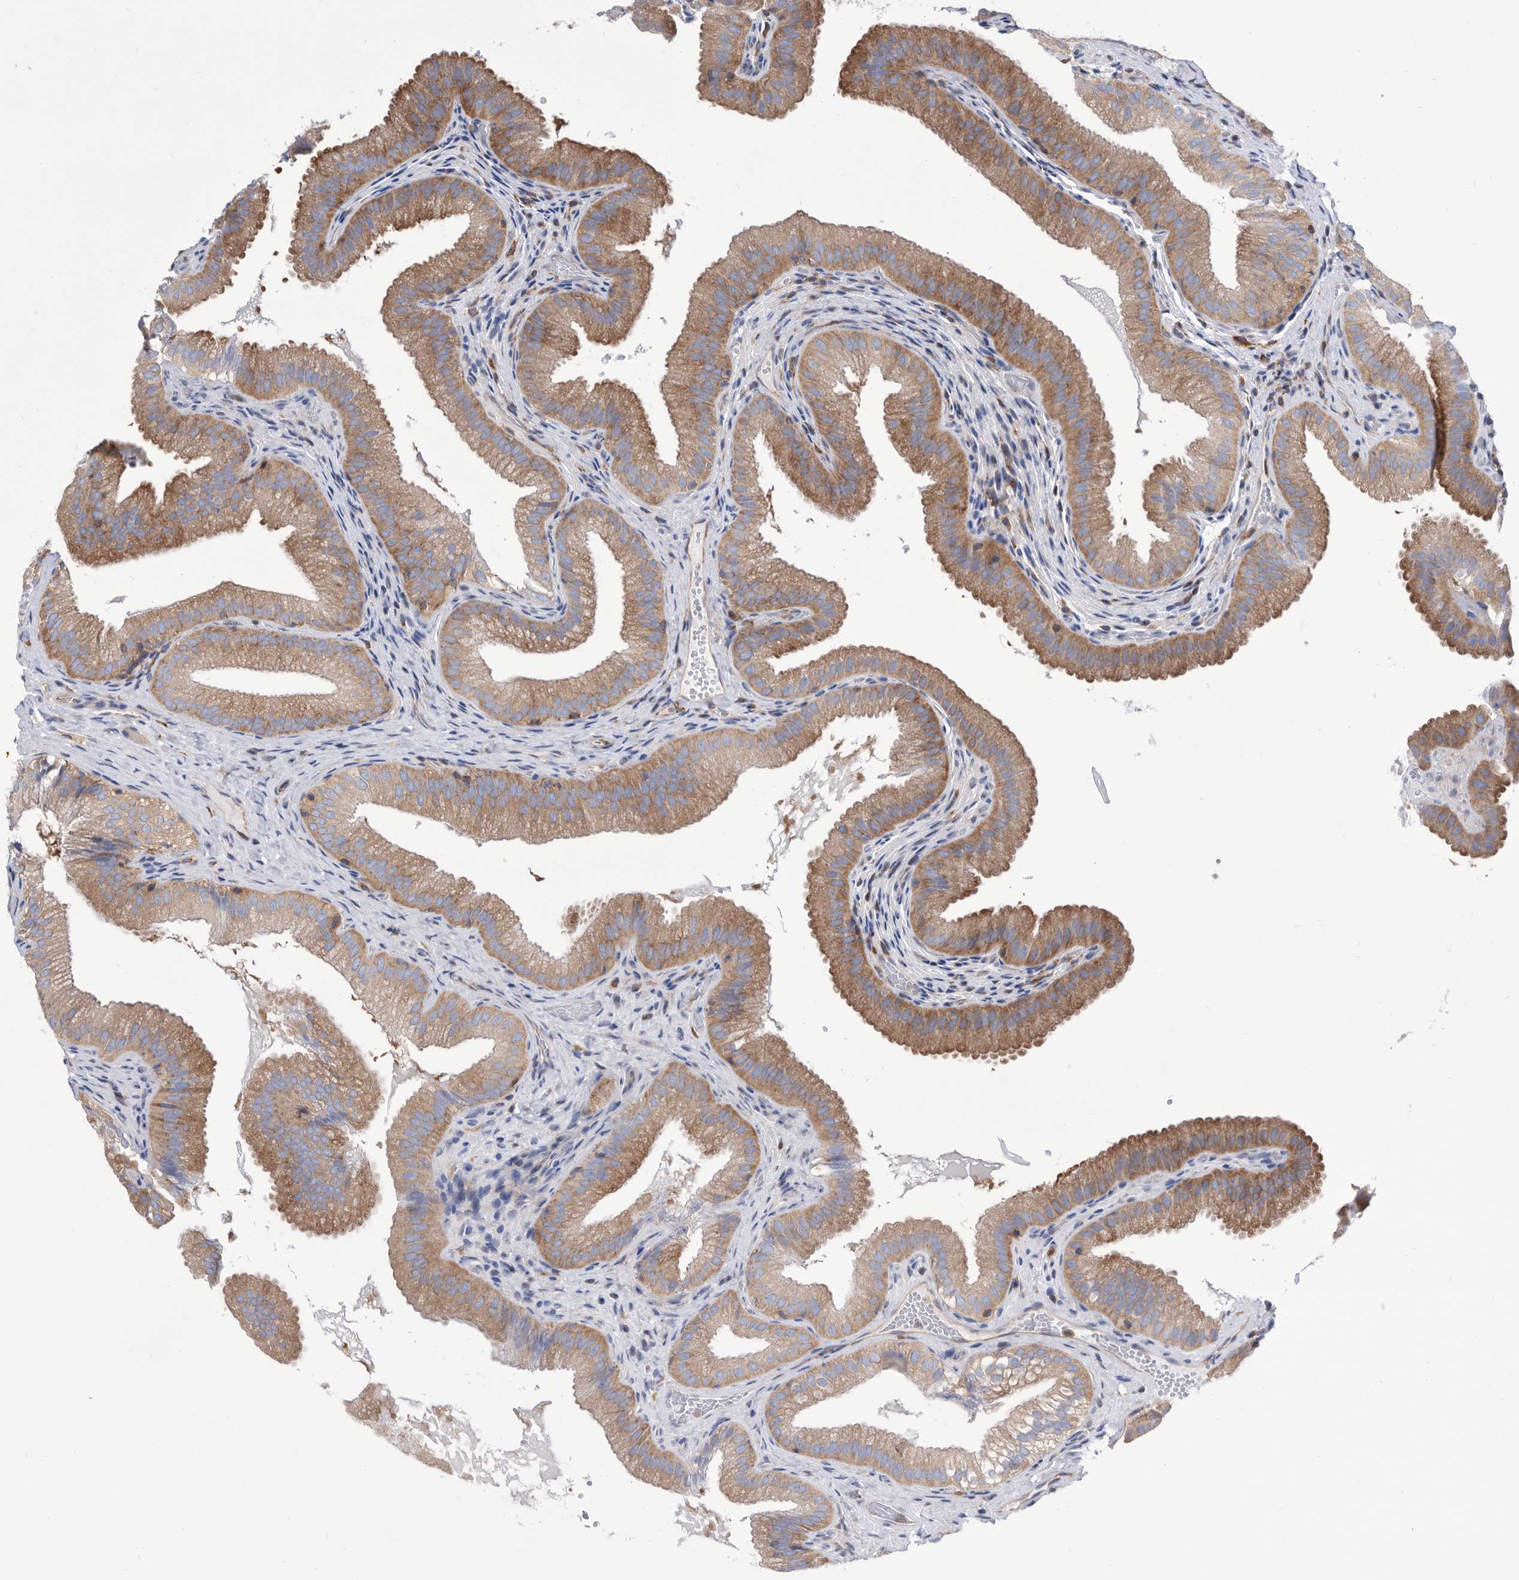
{"staining": {"intensity": "moderate", "quantity": ">75%", "location": "cytoplasmic/membranous"}, "tissue": "gallbladder", "cell_type": "Glandular cells", "image_type": "normal", "snomed": [{"axis": "morphology", "description": "Normal tissue, NOS"}, {"axis": "topography", "description": "Gallbladder"}], "caption": "DAB immunohistochemical staining of benign human gallbladder exhibits moderate cytoplasmic/membranous protein expression in about >75% of glandular cells.", "gene": "SMG7", "patient": {"sex": "female", "age": 30}}